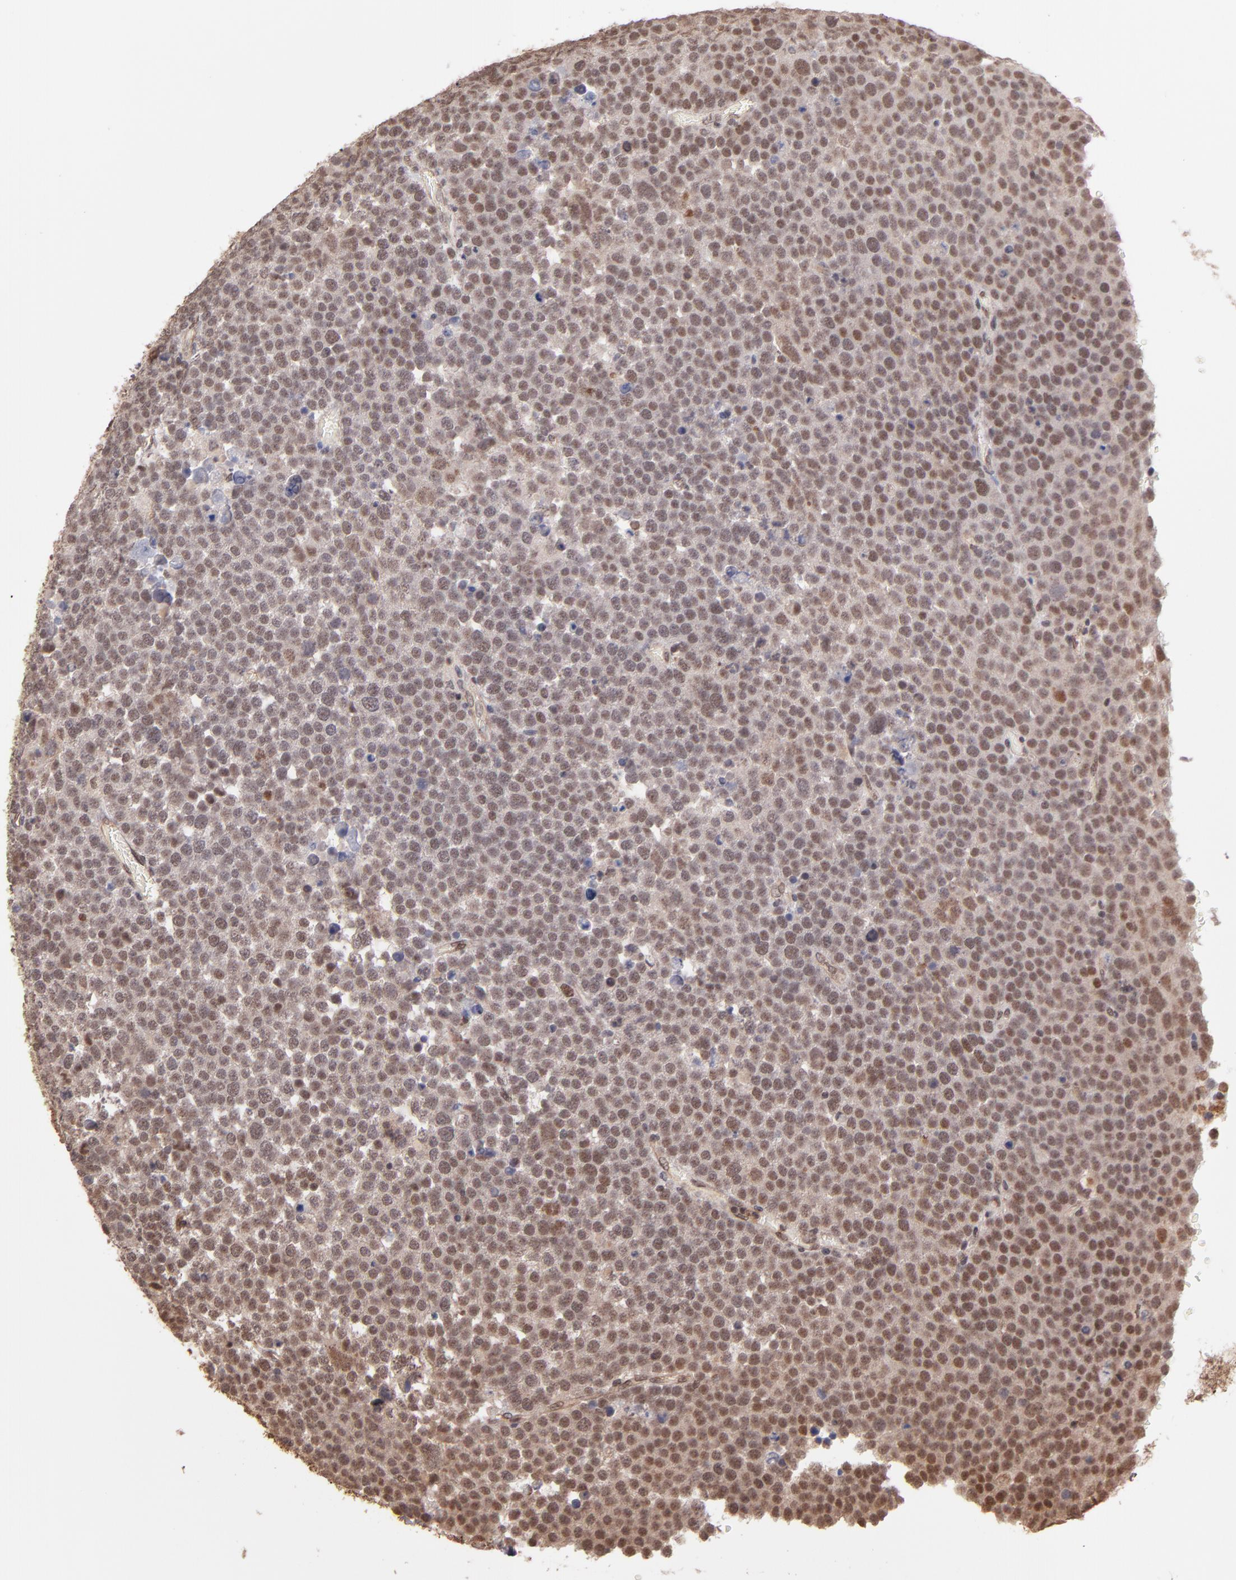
{"staining": {"intensity": "moderate", "quantity": "25%-75%", "location": "nuclear"}, "tissue": "testis cancer", "cell_type": "Tumor cells", "image_type": "cancer", "snomed": [{"axis": "morphology", "description": "Seminoma, NOS"}, {"axis": "topography", "description": "Testis"}], "caption": "This image exhibits IHC staining of testis cancer (seminoma), with medium moderate nuclear staining in approximately 25%-75% of tumor cells.", "gene": "TERF2", "patient": {"sex": "male", "age": 71}}